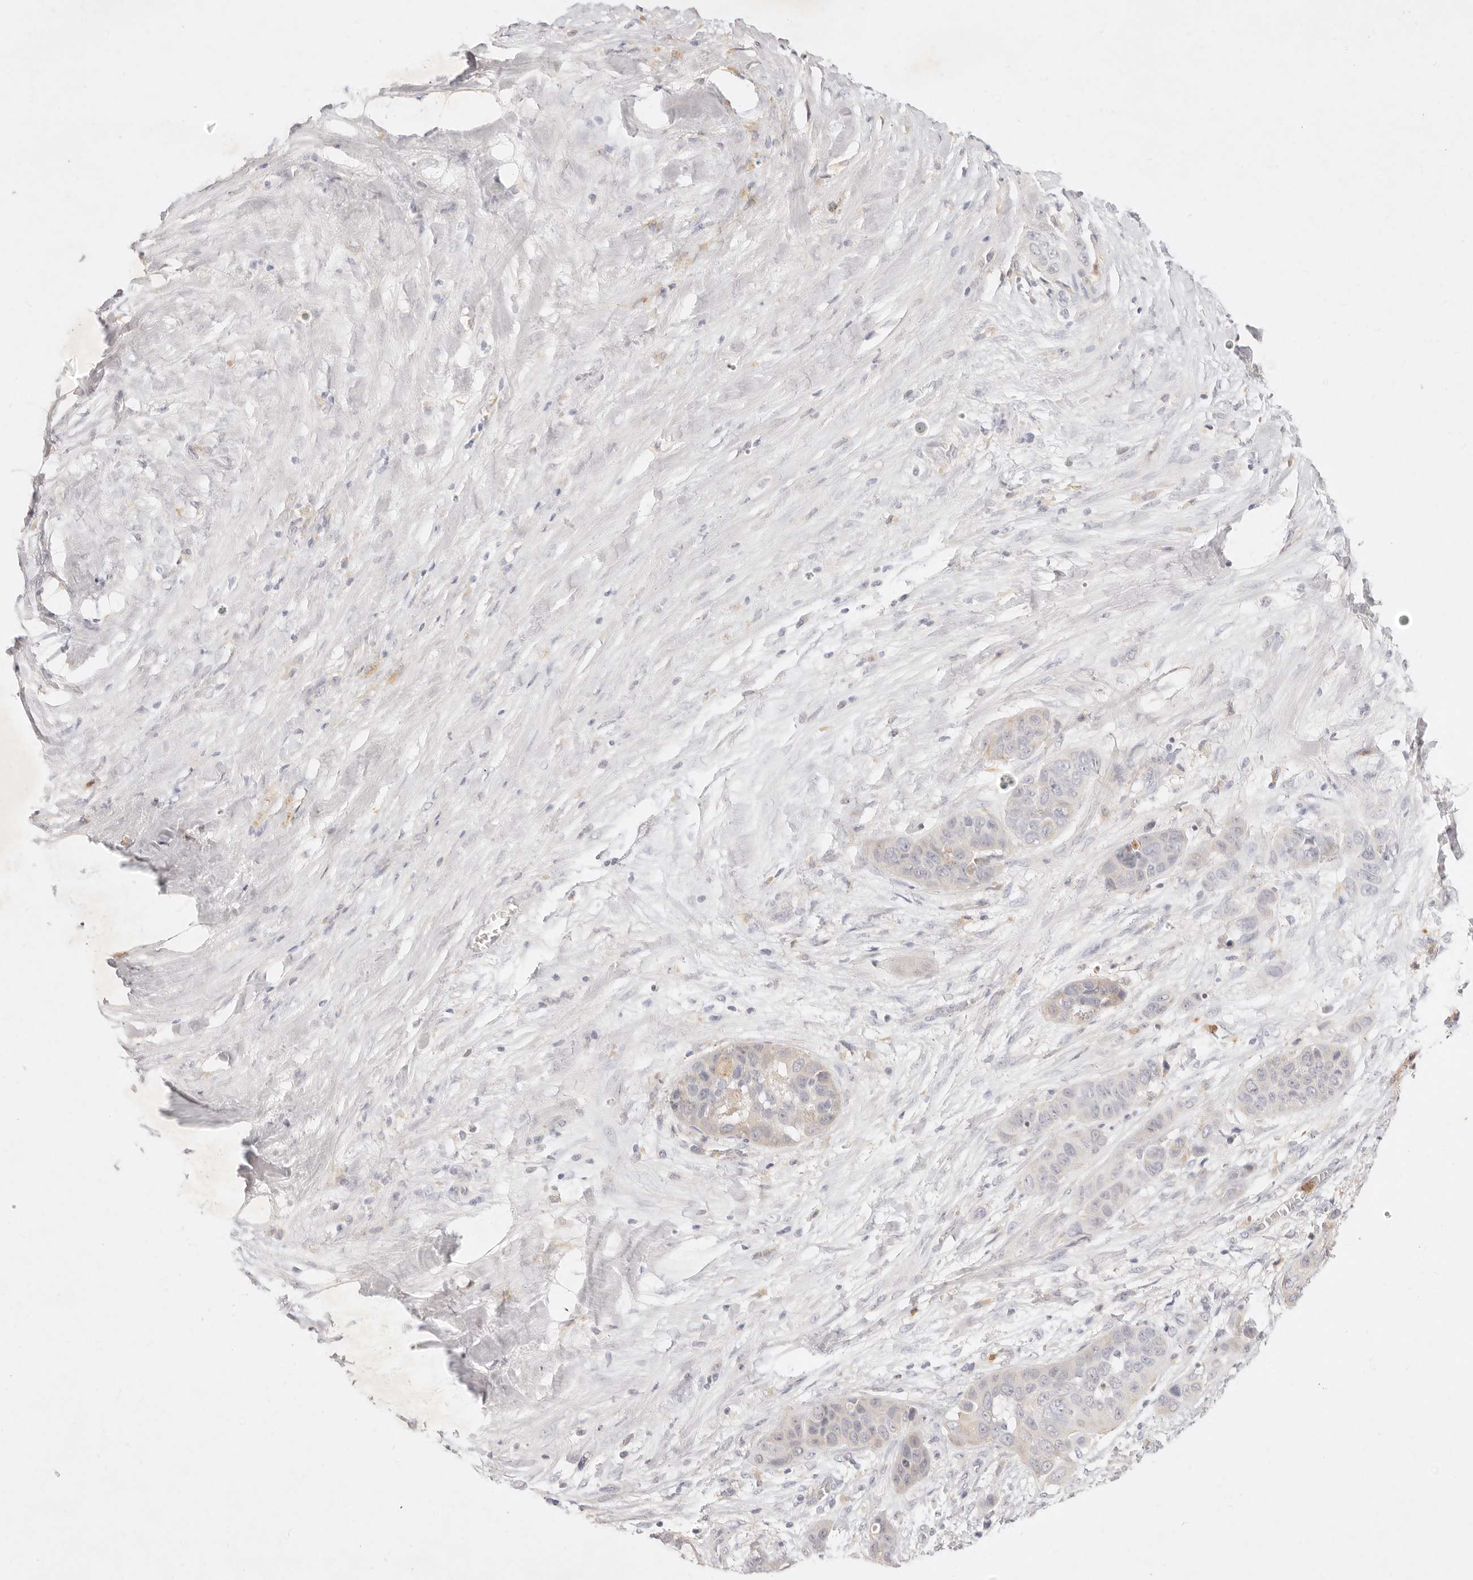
{"staining": {"intensity": "weak", "quantity": "25%-75%", "location": "cytoplasmic/membranous"}, "tissue": "liver cancer", "cell_type": "Tumor cells", "image_type": "cancer", "snomed": [{"axis": "morphology", "description": "Cholangiocarcinoma"}, {"axis": "topography", "description": "Liver"}], "caption": "Liver cancer (cholangiocarcinoma) was stained to show a protein in brown. There is low levels of weak cytoplasmic/membranous positivity in approximately 25%-75% of tumor cells.", "gene": "GPR84", "patient": {"sex": "female", "age": 52}}